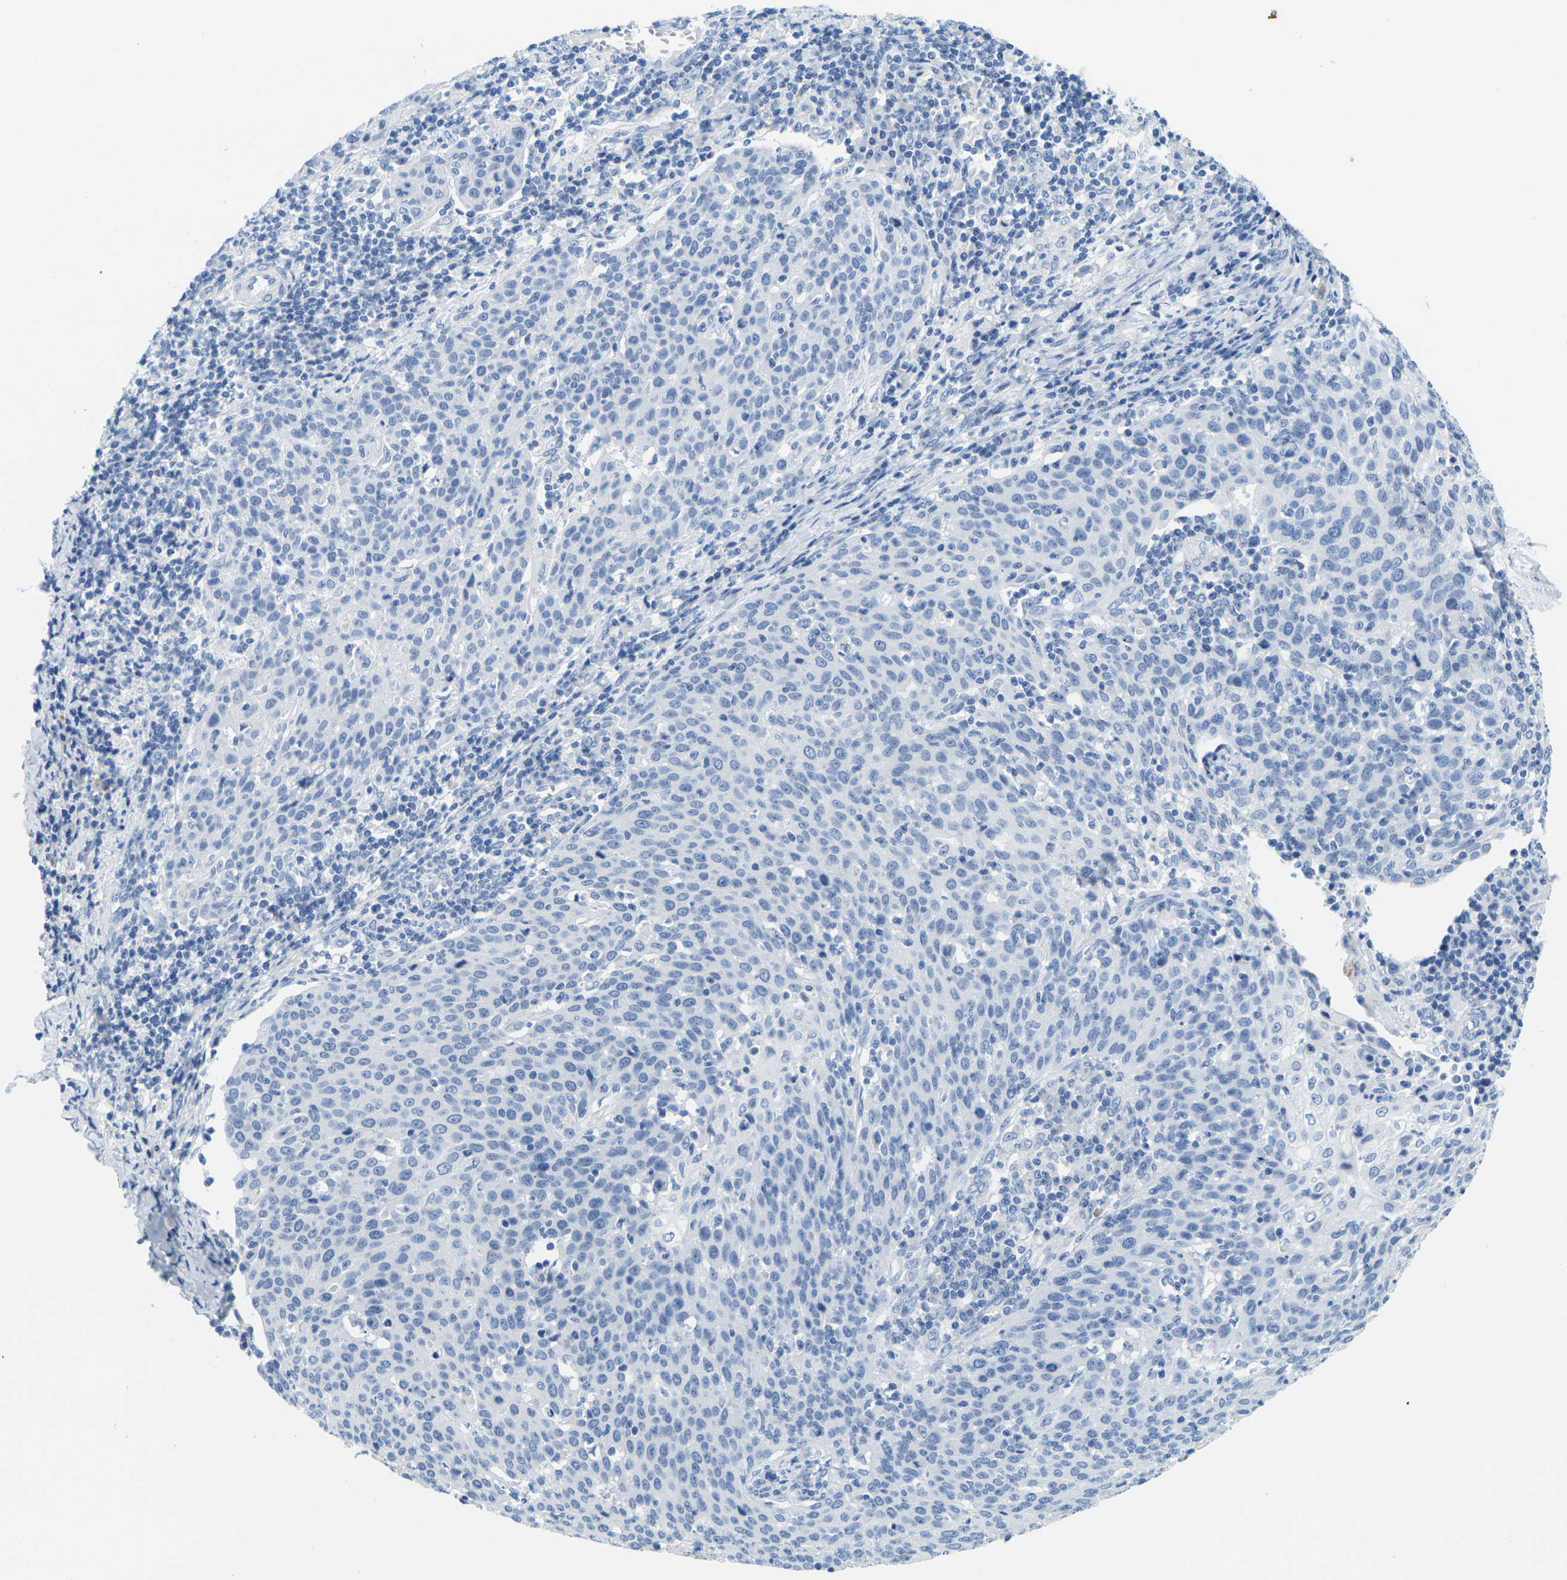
{"staining": {"intensity": "negative", "quantity": "none", "location": "none"}, "tissue": "cervical cancer", "cell_type": "Tumor cells", "image_type": "cancer", "snomed": [{"axis": "morphology", "description": "Squamous cell carcinoma, NOS"}, {"axis": "topography", "description": "Cervix"}], "caption": "There is no significant staining in tumor cells of squamous cell carcinoma (cervical). (DAB immunohistochemistry visualized using brightfield microscopy, high magnification).", "gene": "FAM3D", "patient": {"sex": "female", "age": 38}}